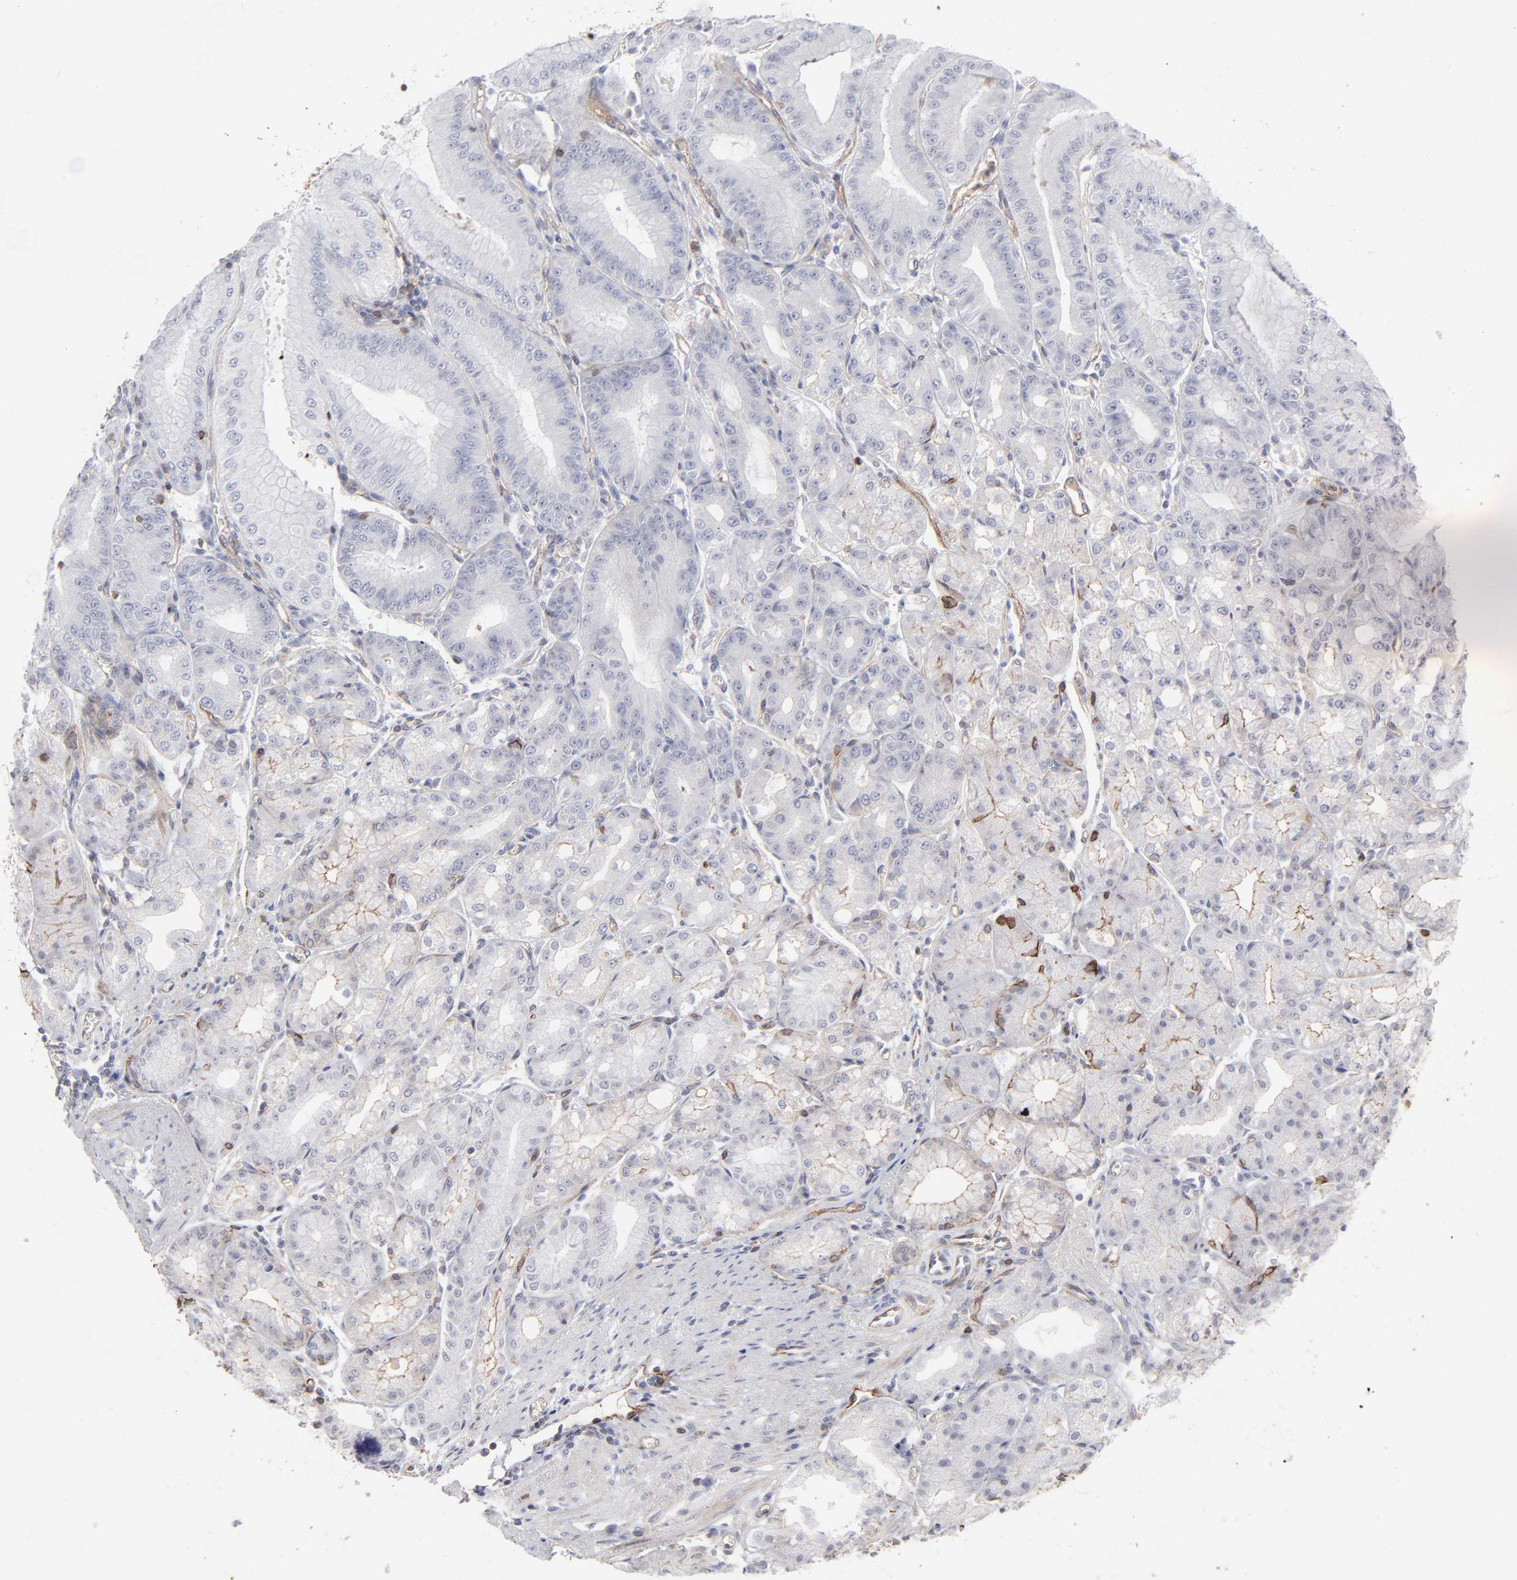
{"staining": {"intensity": "negative", "quantity": "none", "location": "none"}, "tissue": "stomach", "cell_type": "Glandular cells", "image_type": "normal", "snomed": [{"axis": "morphology", "description": "Normal tissue, NOS"}, {"axis": "topography", "description": "Stomach, lower"}], "caption": "High magnification brightfield microscopy of normal stomach stained with DAB (3,3'-diaminobenzidine) (brown) and counterstained with hematoxylin (blue): glandular cells show no significant expression. (DAB immunohistochemistry with hematoxylin counter stain).", "gene": "PXN", "patient": {"sex": "male", "age": 71}}